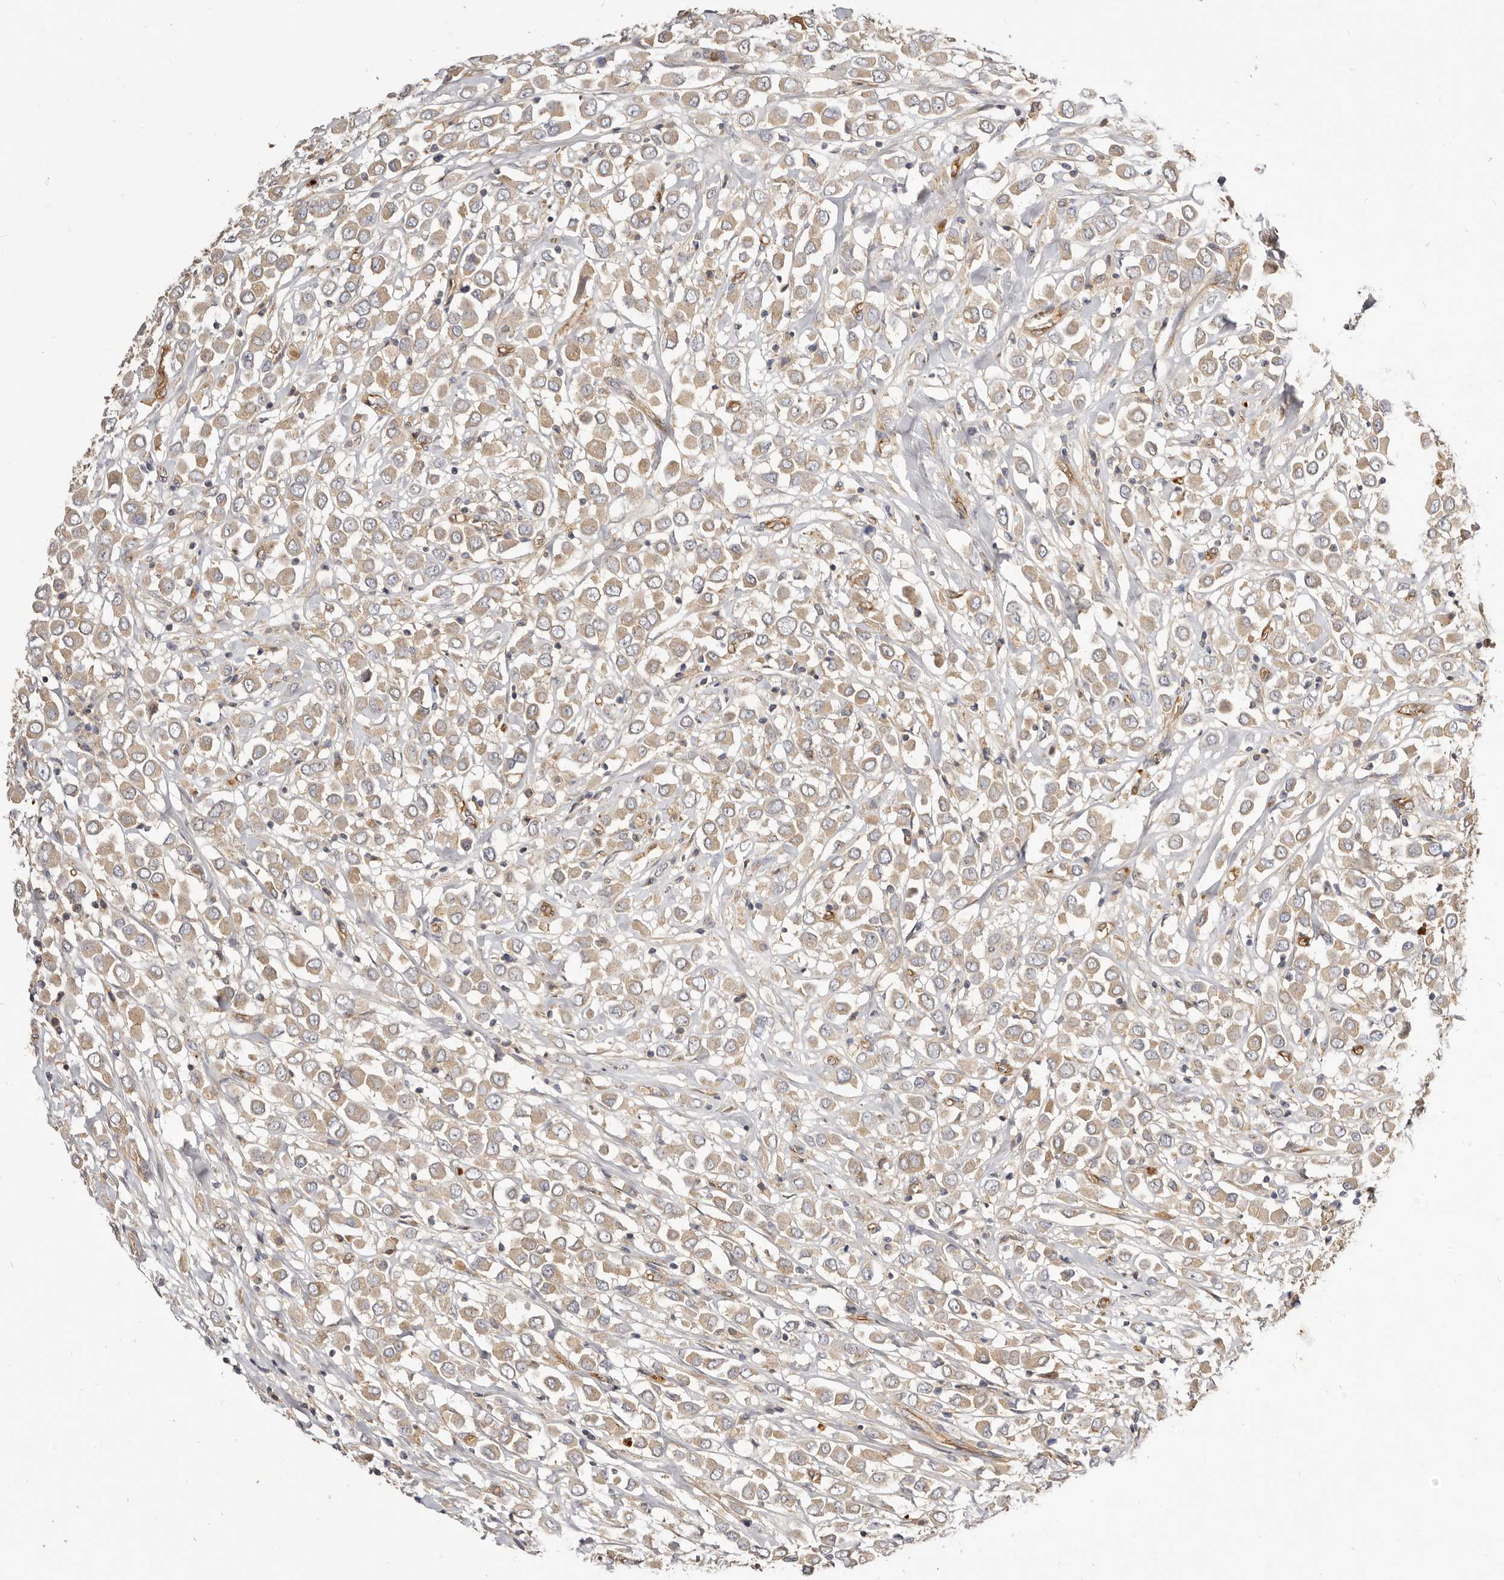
{"staining": {"intensity": "weak", "quantity": ">75%", "location": "cytoplasmic/membranous"}, "tissue": "breast cancer", "cell_type": "Tumor cells", "image_type": "cancer", "snomed": [{"axis": "morphology", "description": "Duct carcinoma"}, {"axis": "topography", "description": "Breast"}], "caption": "Immunohistochemical staining of human breast cancer shows low levels of weak cytoplasmic/membranous protein staining in approximately >75% of tumor cells.", "gene": "ADAMTS9", "patient": {"sex": "female", "age": 61}}